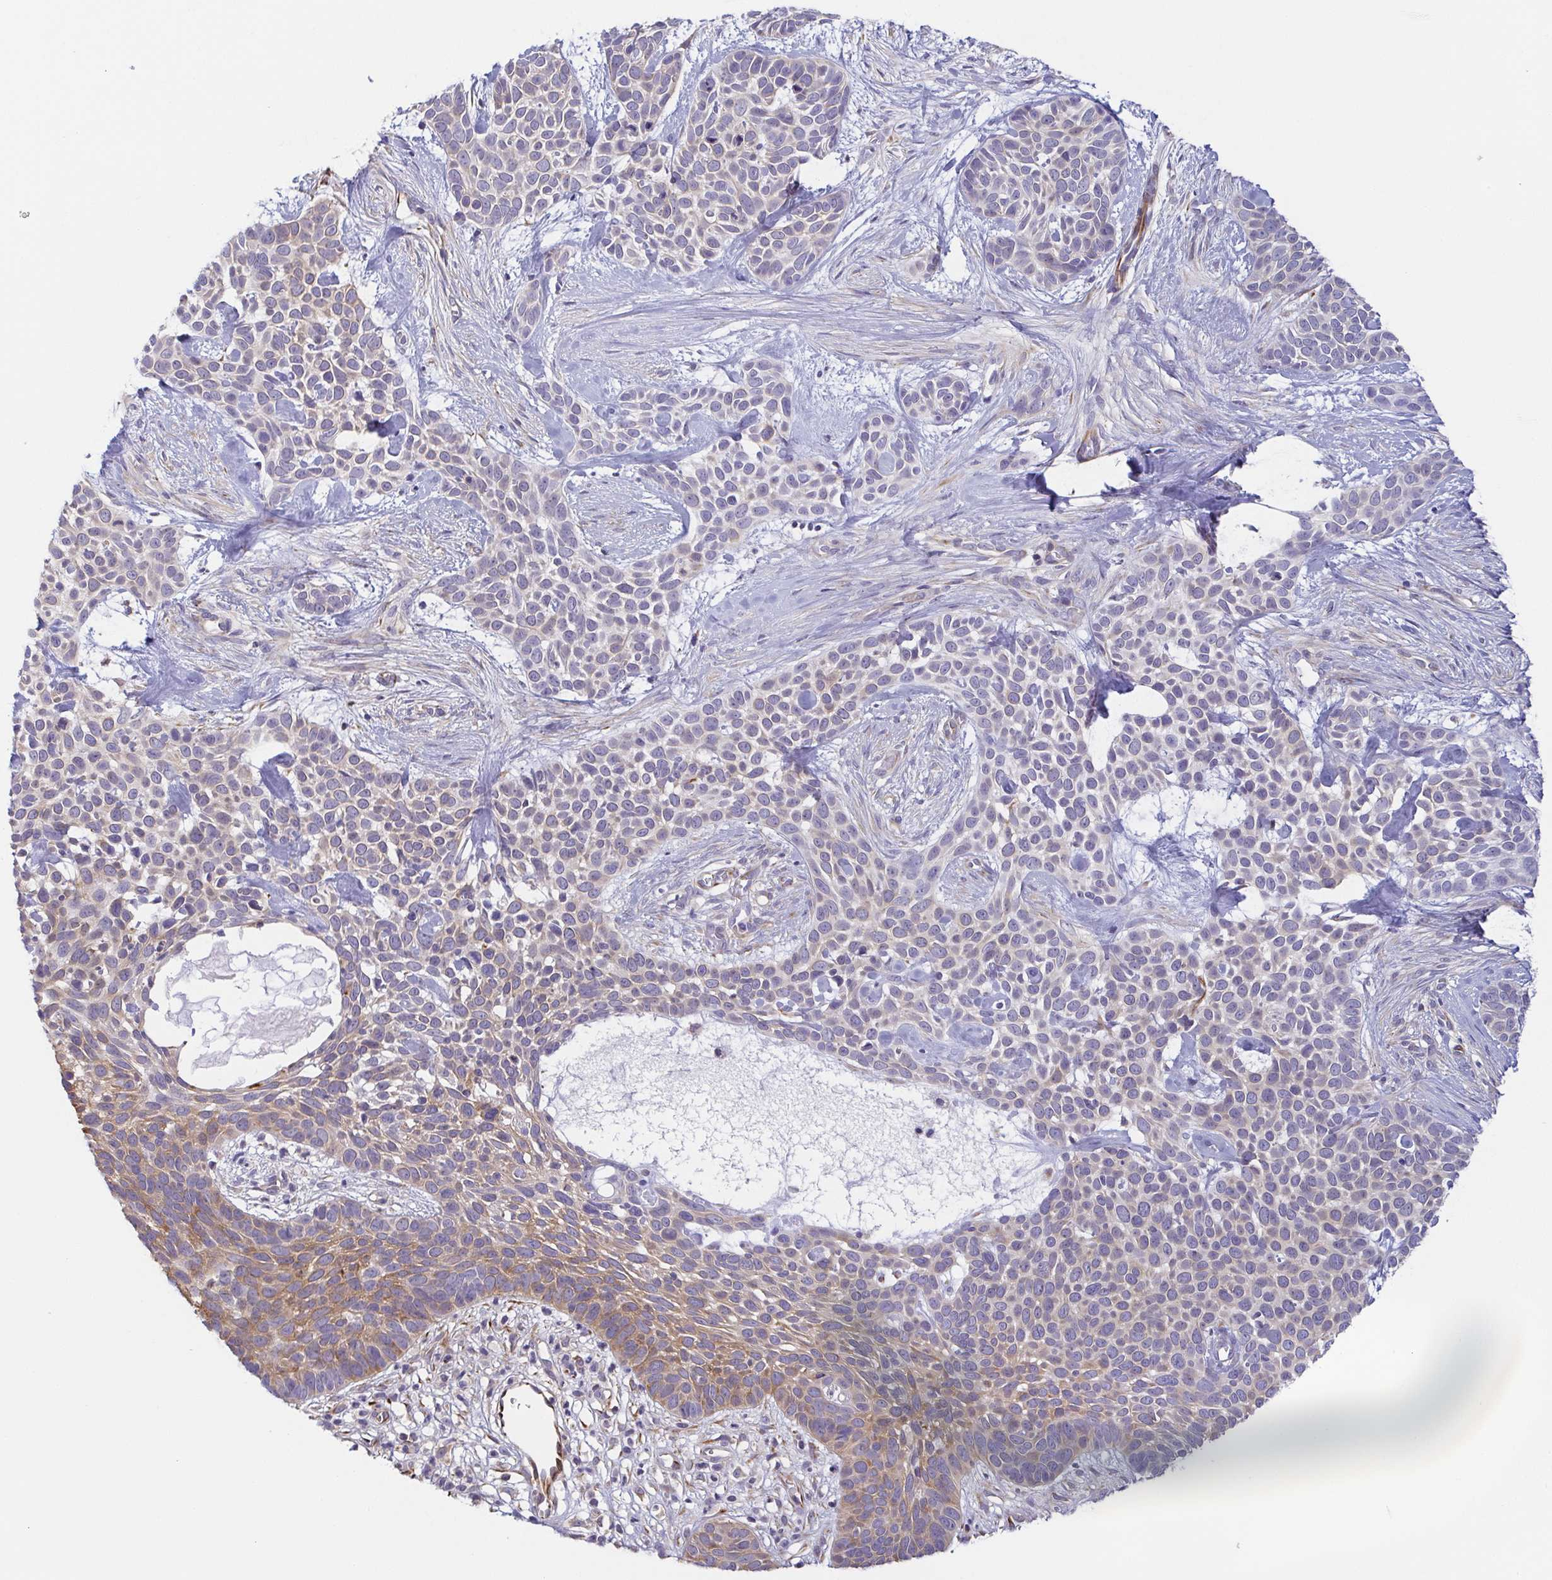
{"staining": {"intensity": "moderate", "quantity": "<25%", "location": "cytoplasmic/membranous"}, "tissue": "skin cancer", "cell_type": "Tumor cells", "image_type": "cancer", "snomed": [{"axis": "morphology", "description": "Basal cell carcinoma"}, {"axis": "topography", "description": "Skin"}], "caption": "Brown immunohistochemical staining in skin basal cell carcinoma demonstrates moderate cytoplasmic/membranous staining in about <25% of tumor cells. (brown staining indicates protein expression, while blue staining denotes nuclei).", "gene": "COL17A1", "patient": {"sex": "male", "age": 69}}